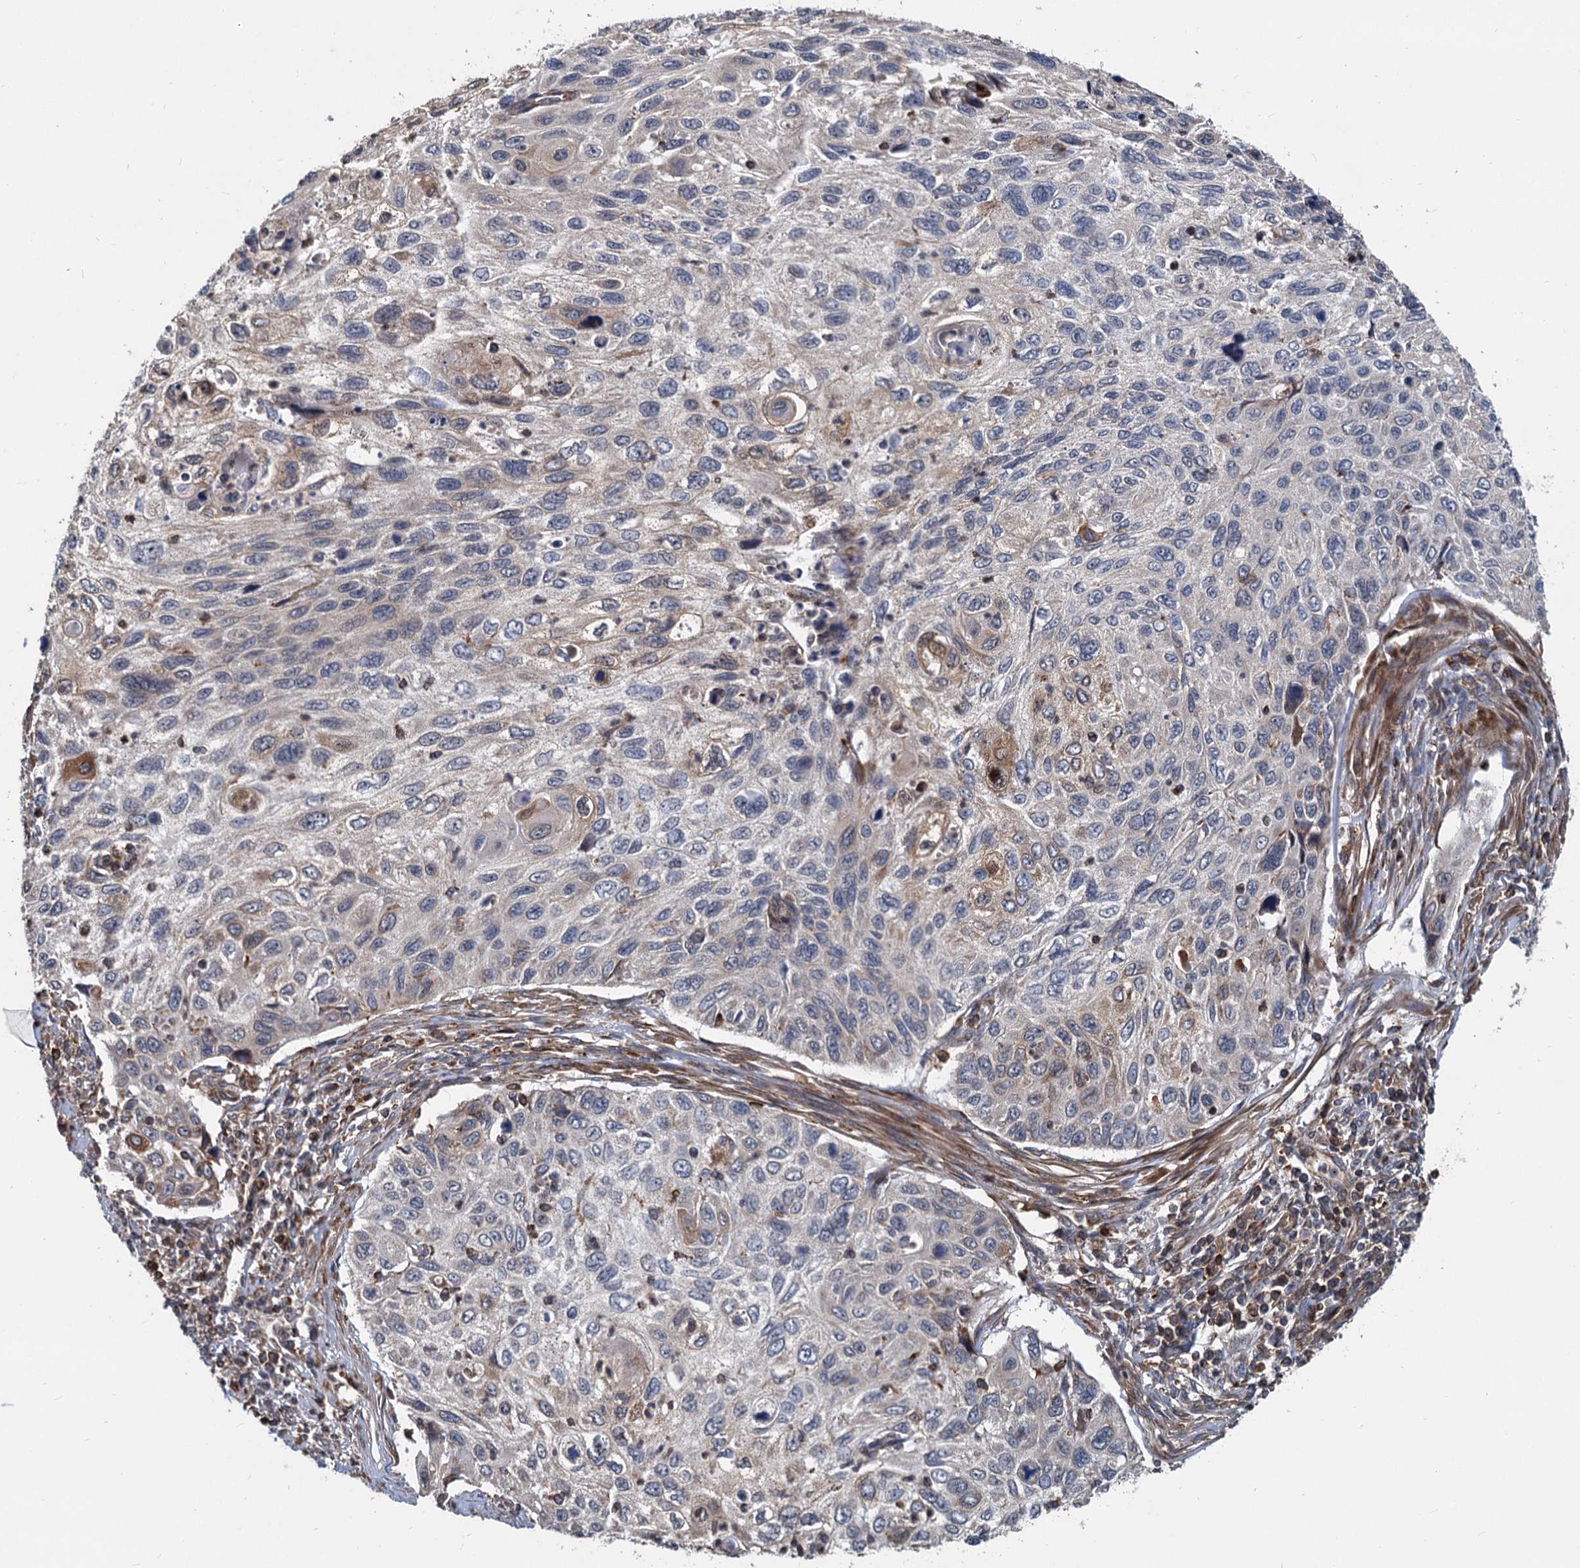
{"staining": {"intensity": "weak", "quantity": "<25%", "location": "cytoplasmic/membranous"}, "tissue": "cervical cancer", "cell_type": "Tumor cells", "image_type": "cancer", "snomed": [{"axis": "morphology", "description": "Squamous cell carcinoma, NOS"}, {"axis": "topography", "description": "Cervix"}], "caption": "Tumor cells show no significant staining in cervical cancer.", "gene": "STIM1", "patient": {"sex": "female", "age": 70}}